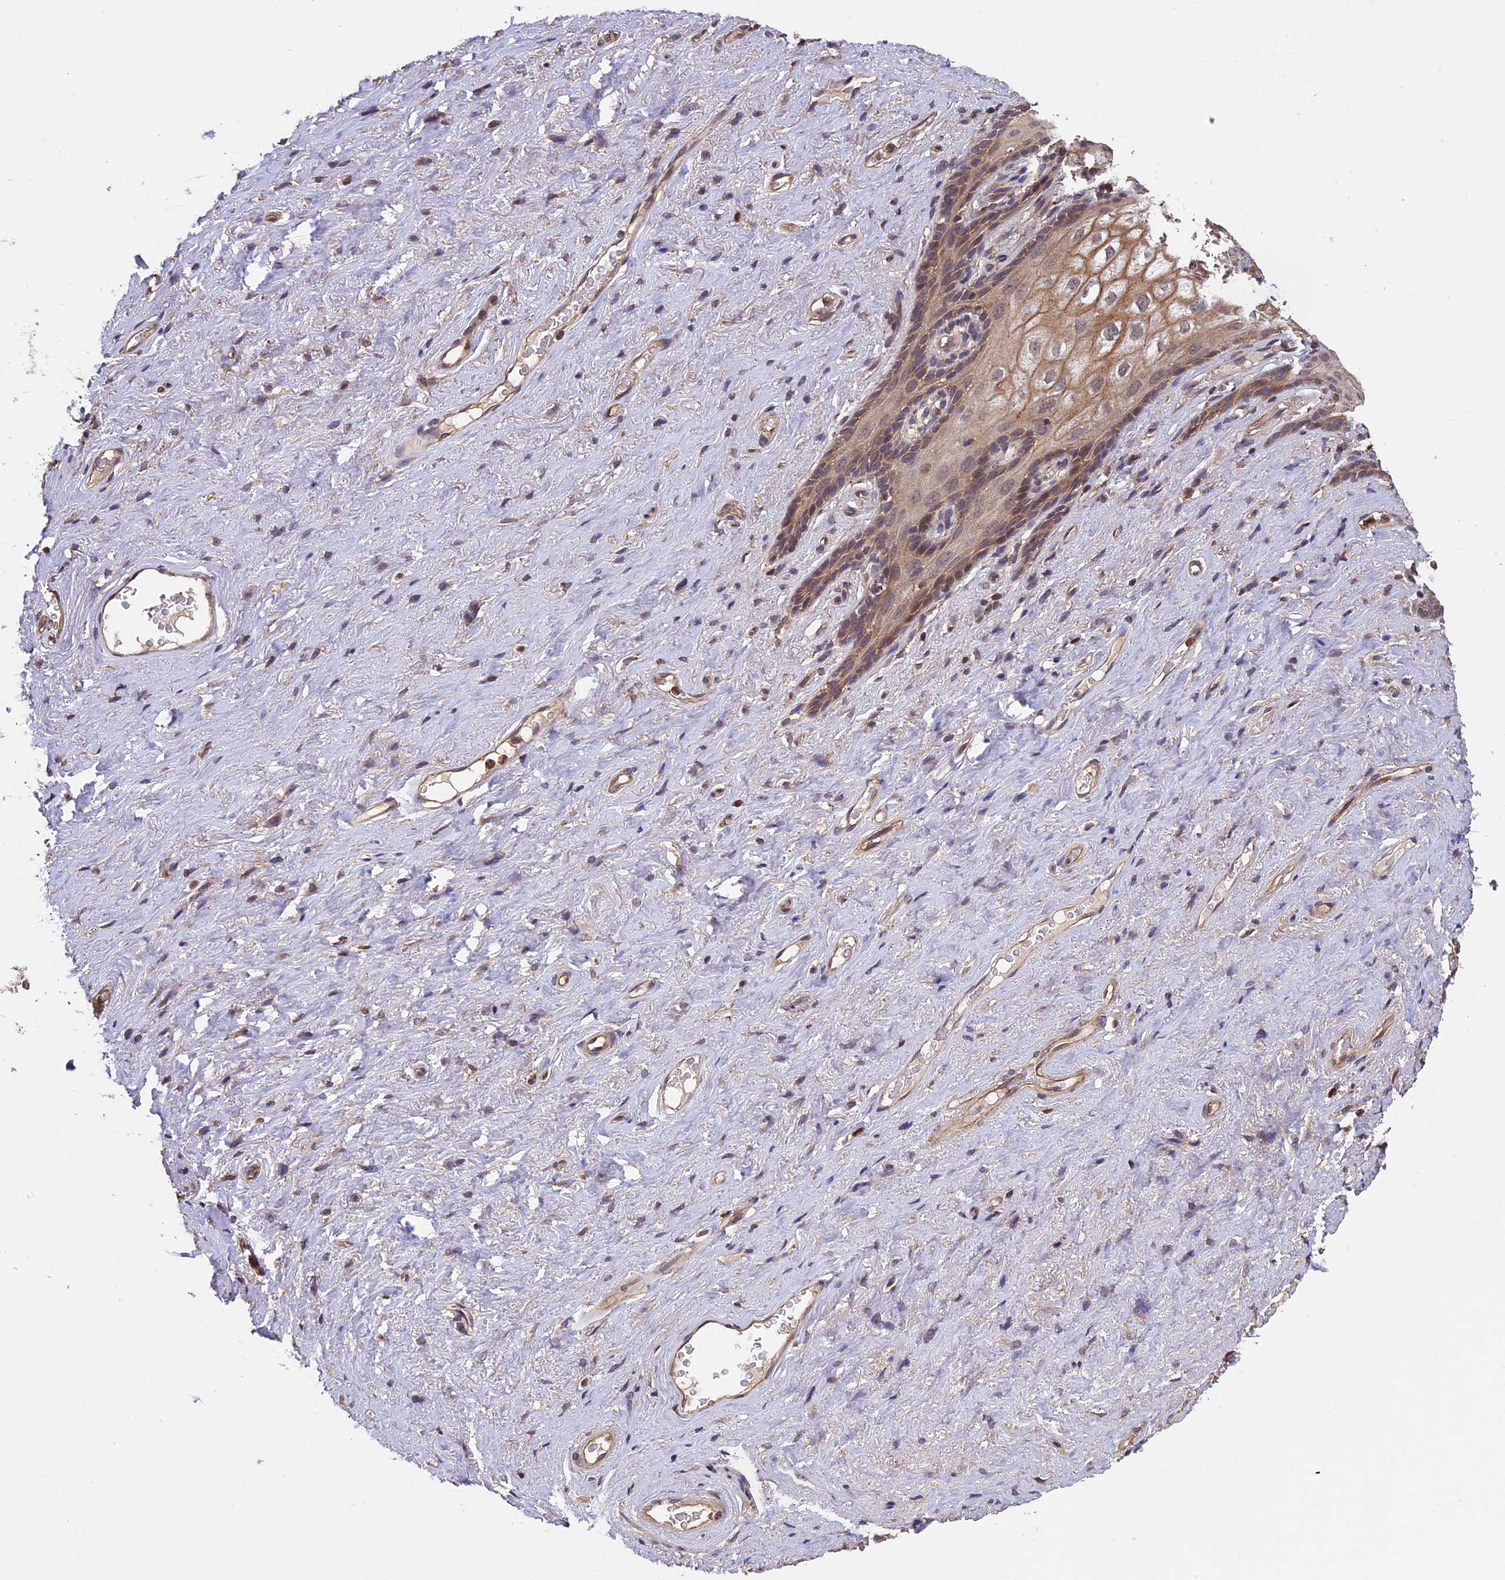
{"staining": {"intensity": "moderate", "quantity": ">75%", "location": "cytoplasmic/membranous,nuclear"}, "tissue": "vagina", "cell_type": "Squamous epithelial cells", "image_type": "normal", "snomed": [{"axis": "morphology", "description": "Normal tissue, NOS"}, {"axis": "topography", "description": "Vagina"}, {"axis": "topography", "description": "Peripheral nerve tissue"}], "caption": "The histopathology image shows staining of normal vagina, revealing moderate cytoplasmic/membranous,nuclear protein staining (brown color) within squamous epithelial cells. (Stains: DAB (3,3'-diaminobenzidine) in brown, nuclei in blue, Microscopy: brightfield microscopy at high magnification).", "gene": "PKD2L2", "patient": {"sex": "female", "age": 71}}